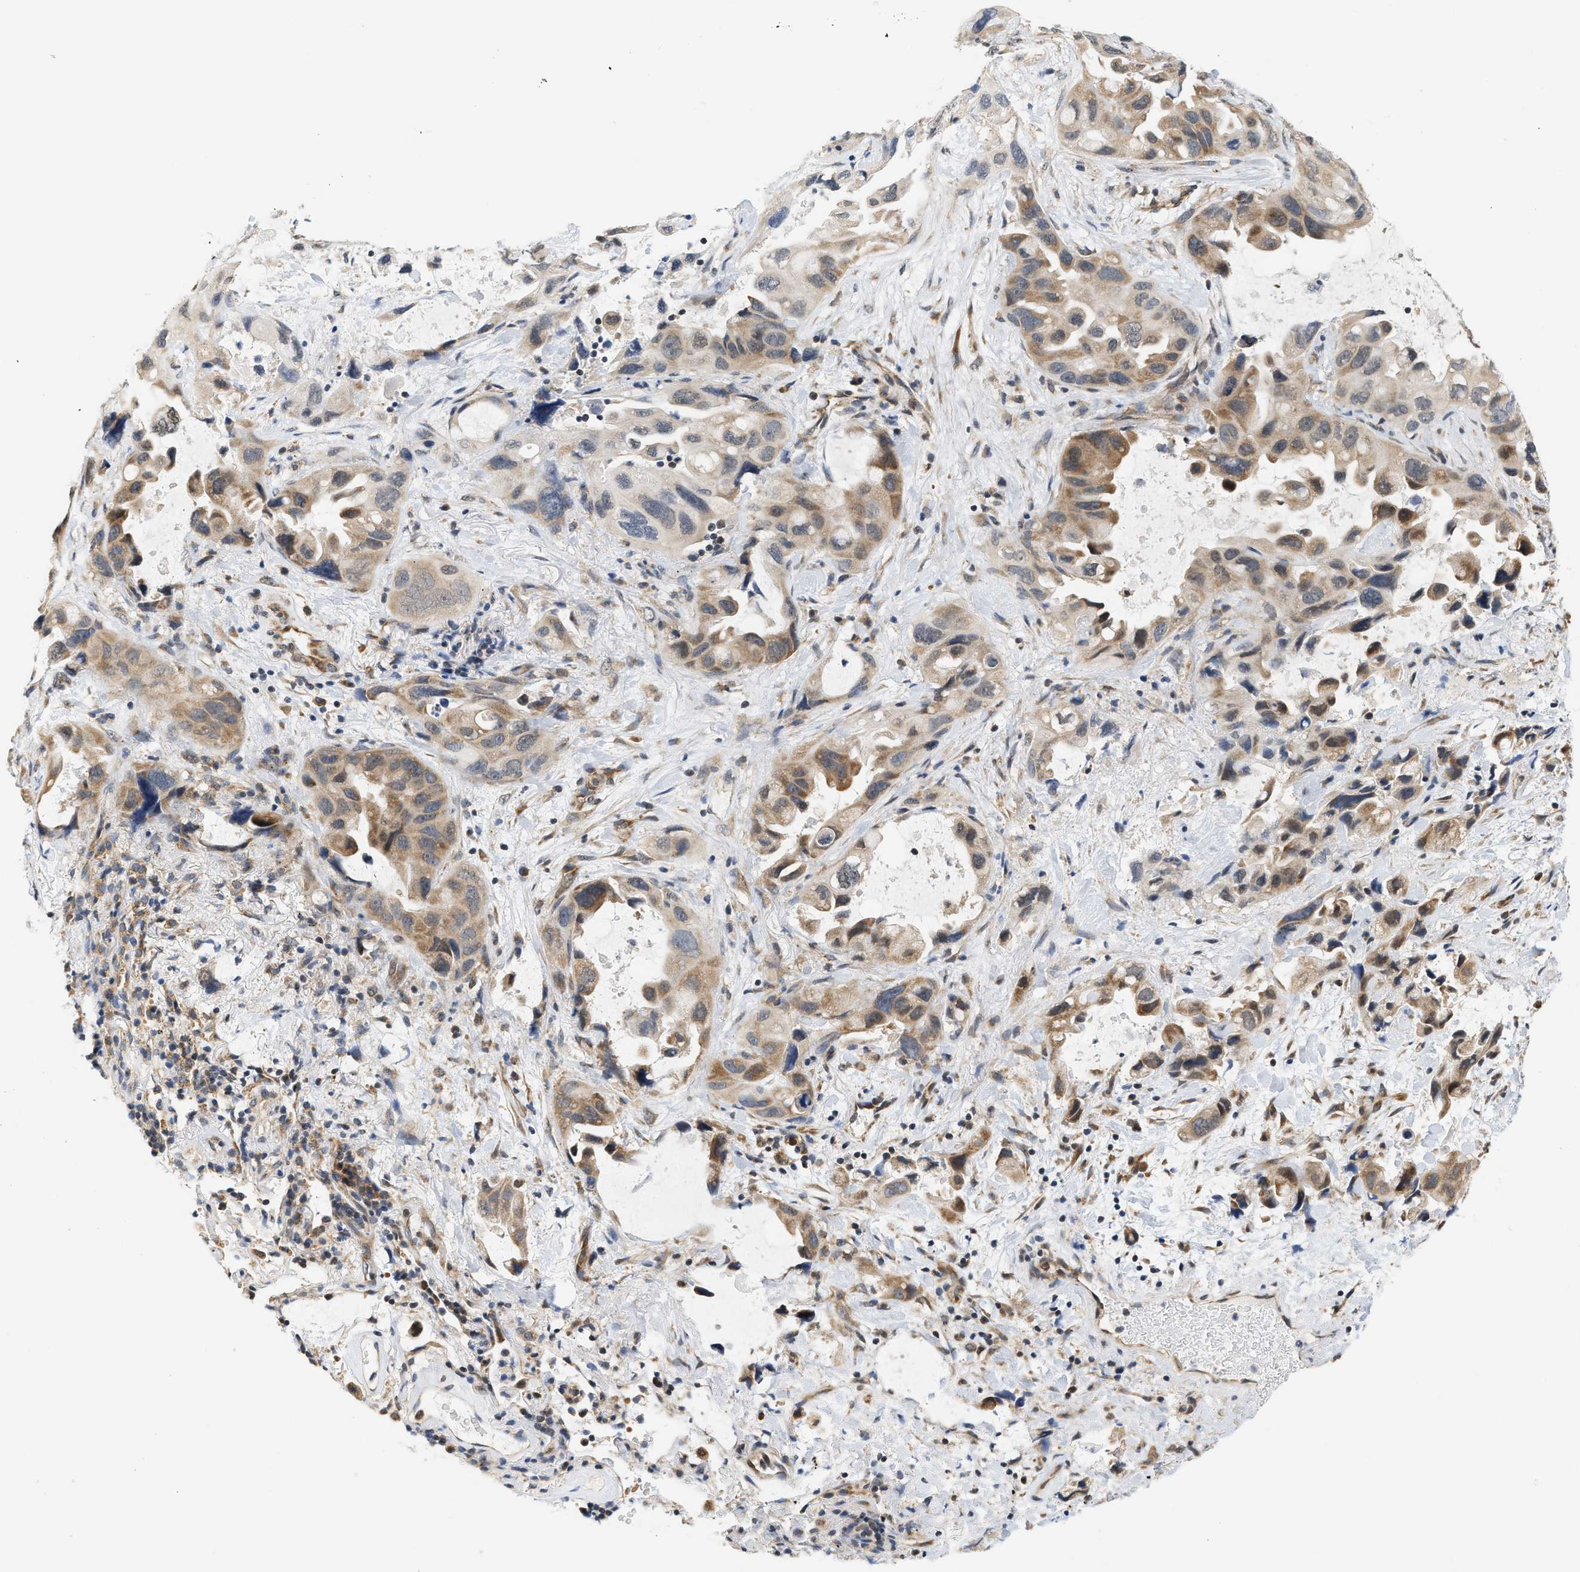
{"staining": {"intensity": "moderate", "quantity": ">75%", "location": "cytoplasmic/membranous"}, "tissue": "lung cancer", "cell_type": "Tumor cells", "image_type": "cancer", "snomed": [{"axis": "morphology", "description": "Squamous cell carcinoma, NOS"}, {"axis": "topography", "description": "Lung"}], "caption": "Squamous cell carcinoma (lung) was stained to show a protein in brown. There is medium levels of moderate cytoplasmic/membranous staining in about >75% of tumor cells.", "gene": "GIGYF1", "patient": {"sex": "female", "age": 73}}